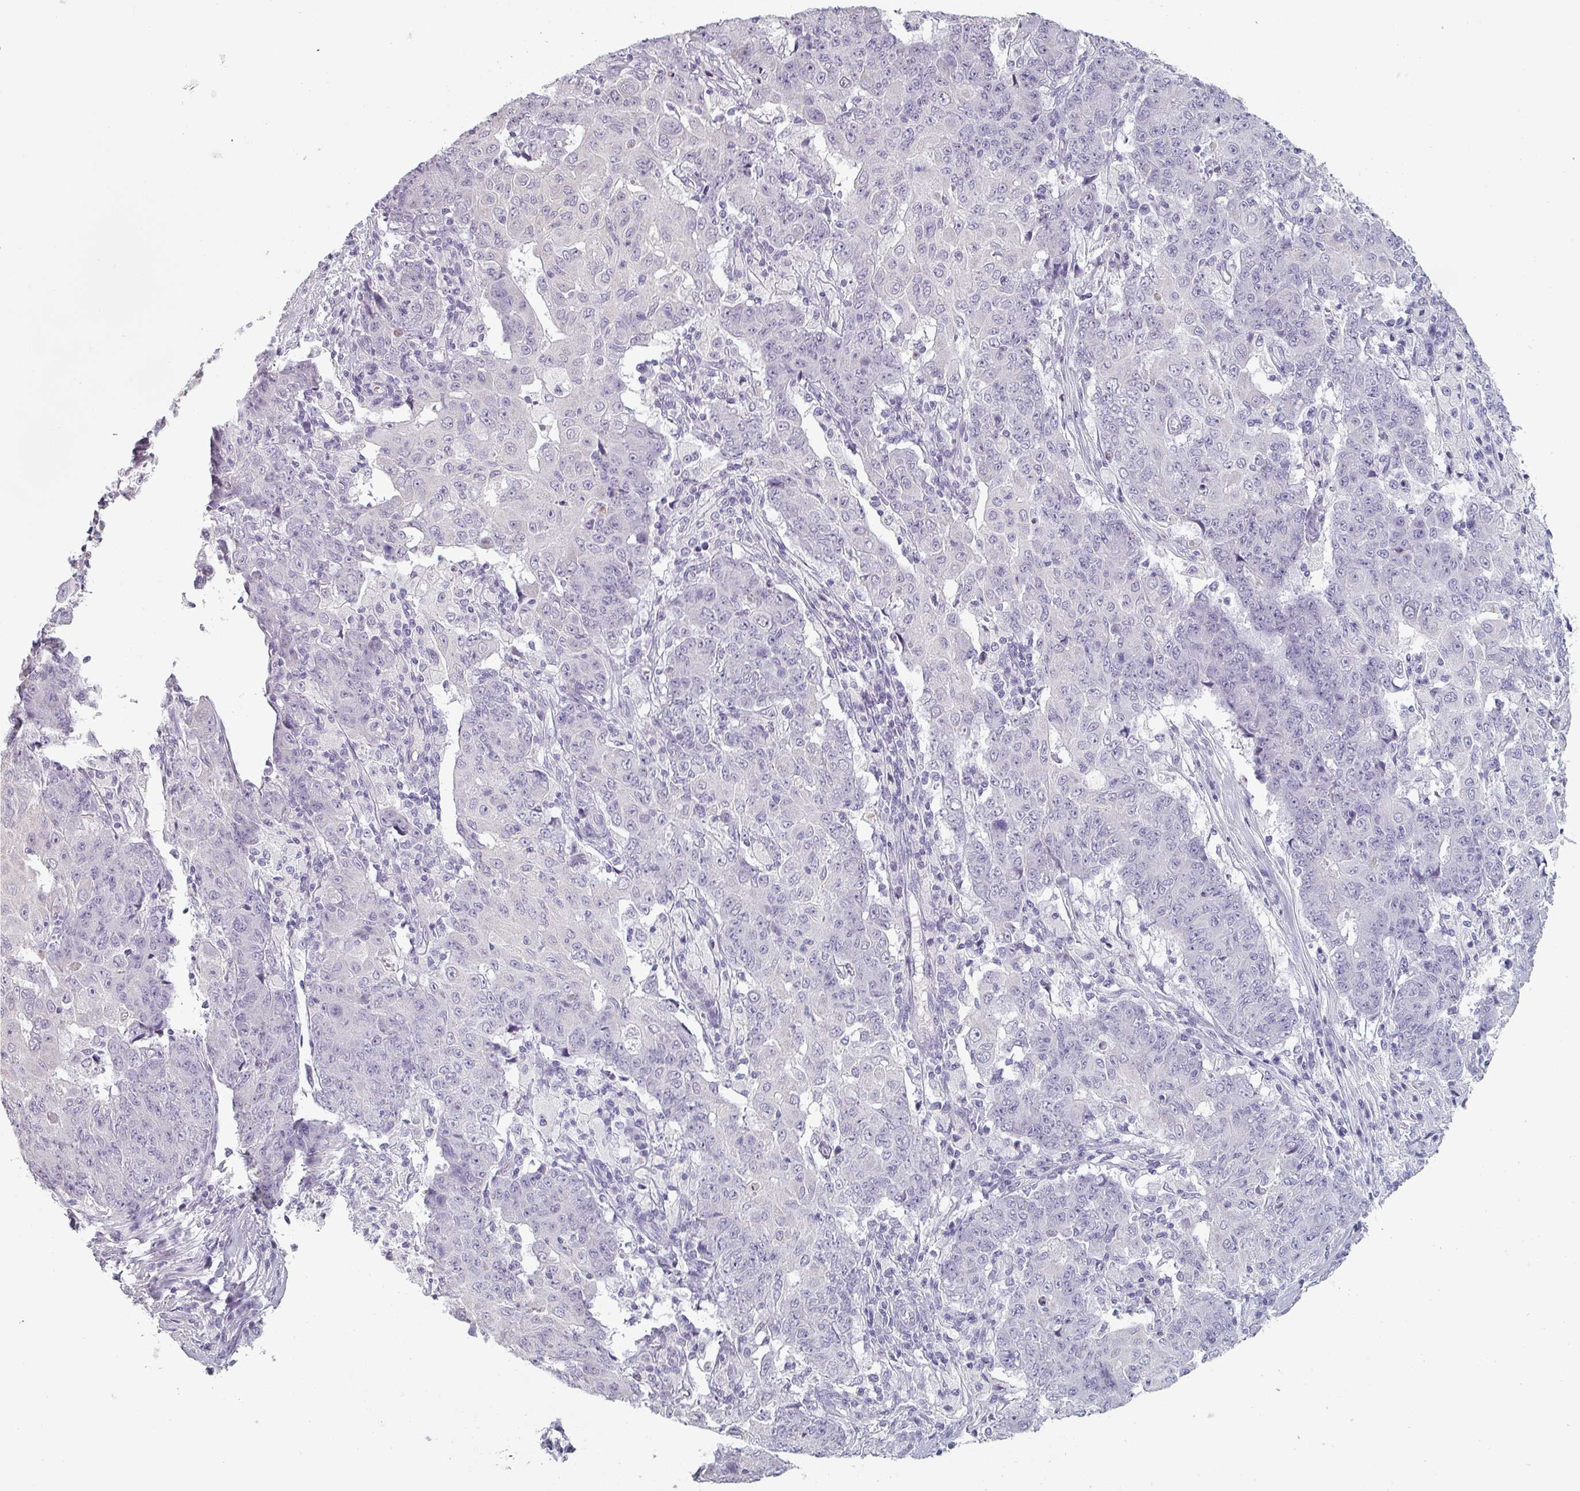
{"staining": {"intensity": "negative", "quantity": "none", "location": "none"}, "tissue": "ovarian cancer", "cell_type": "Tumor cells", "image_type": "cancer", "snomed": [{"axis": "morphology", "description": "Carcinoma, endometroid"}, {"axis": "topography", "description": "Ovary"}], "caption": "Immunohistochemistry micrograph of neoplastic tissue: human endometroid carcinoma (ovarian) stained with DAB exhibits no significant protein expression in tumor cells.", "gene": "SFTPA1", "patient": {"sex": "female", "age": 42}}